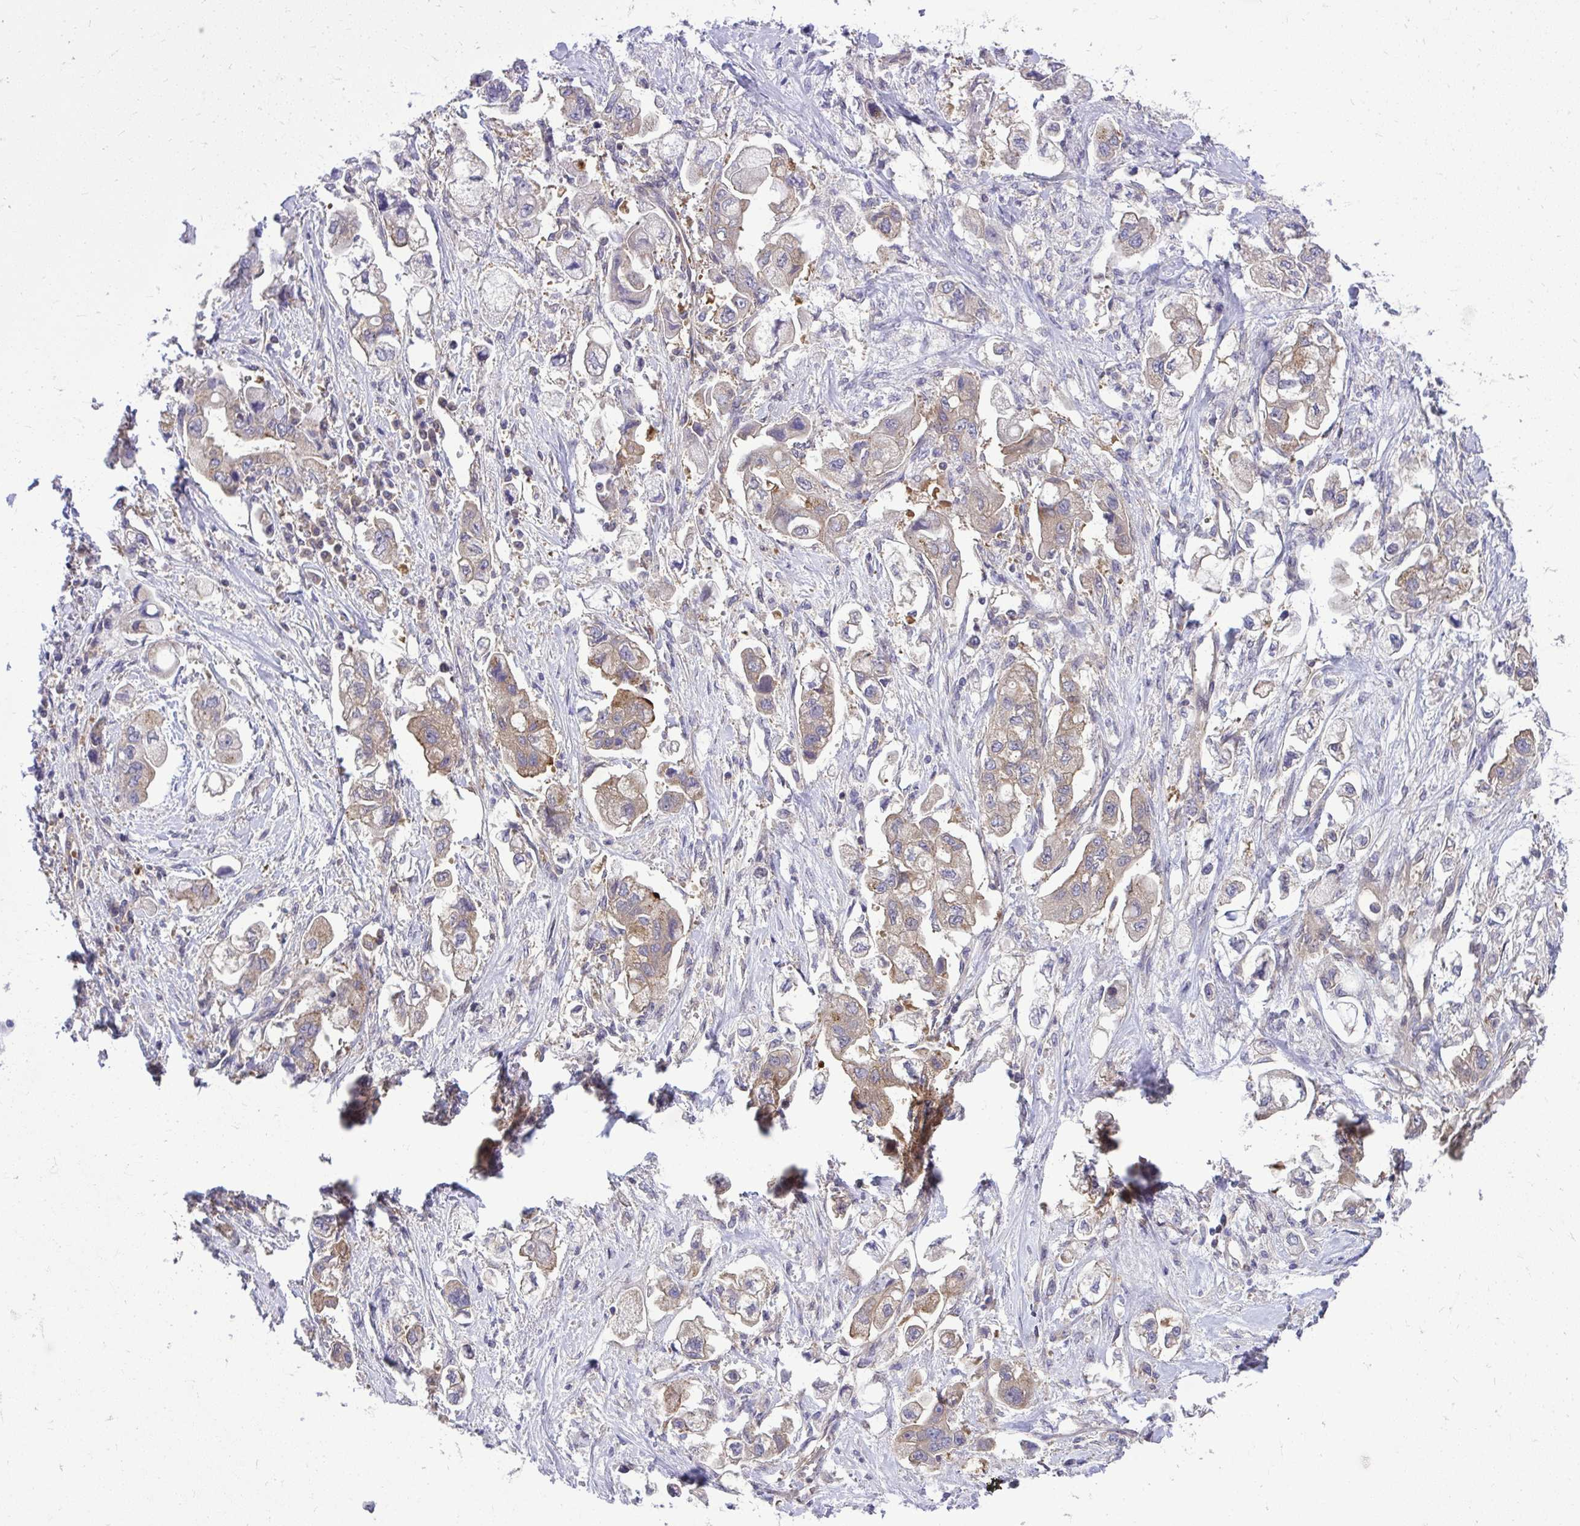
{"staining": {"intensity": "moderate", "quantity": "25%-75%", "location": "cytoplasmic/membranous"}, "tissue": "stomach cancer", "cell_type": "Tumor cells", "image_type": "cancer", "snomed": [{"axis": "morphology", "description": "Adenocarcinoma, NOS"}, {"axis": "topography", "description": "Stomach"}], "caption": "Brown immunohistochemical staining in human stomach cancer (adenocarcinoma) demonstrates moderate cytoplasmic/membranous expression in approximately 25%-75% of tumor cells.", "gene": "PPP5C", "patient": {"sex": "male", "age": 62}}